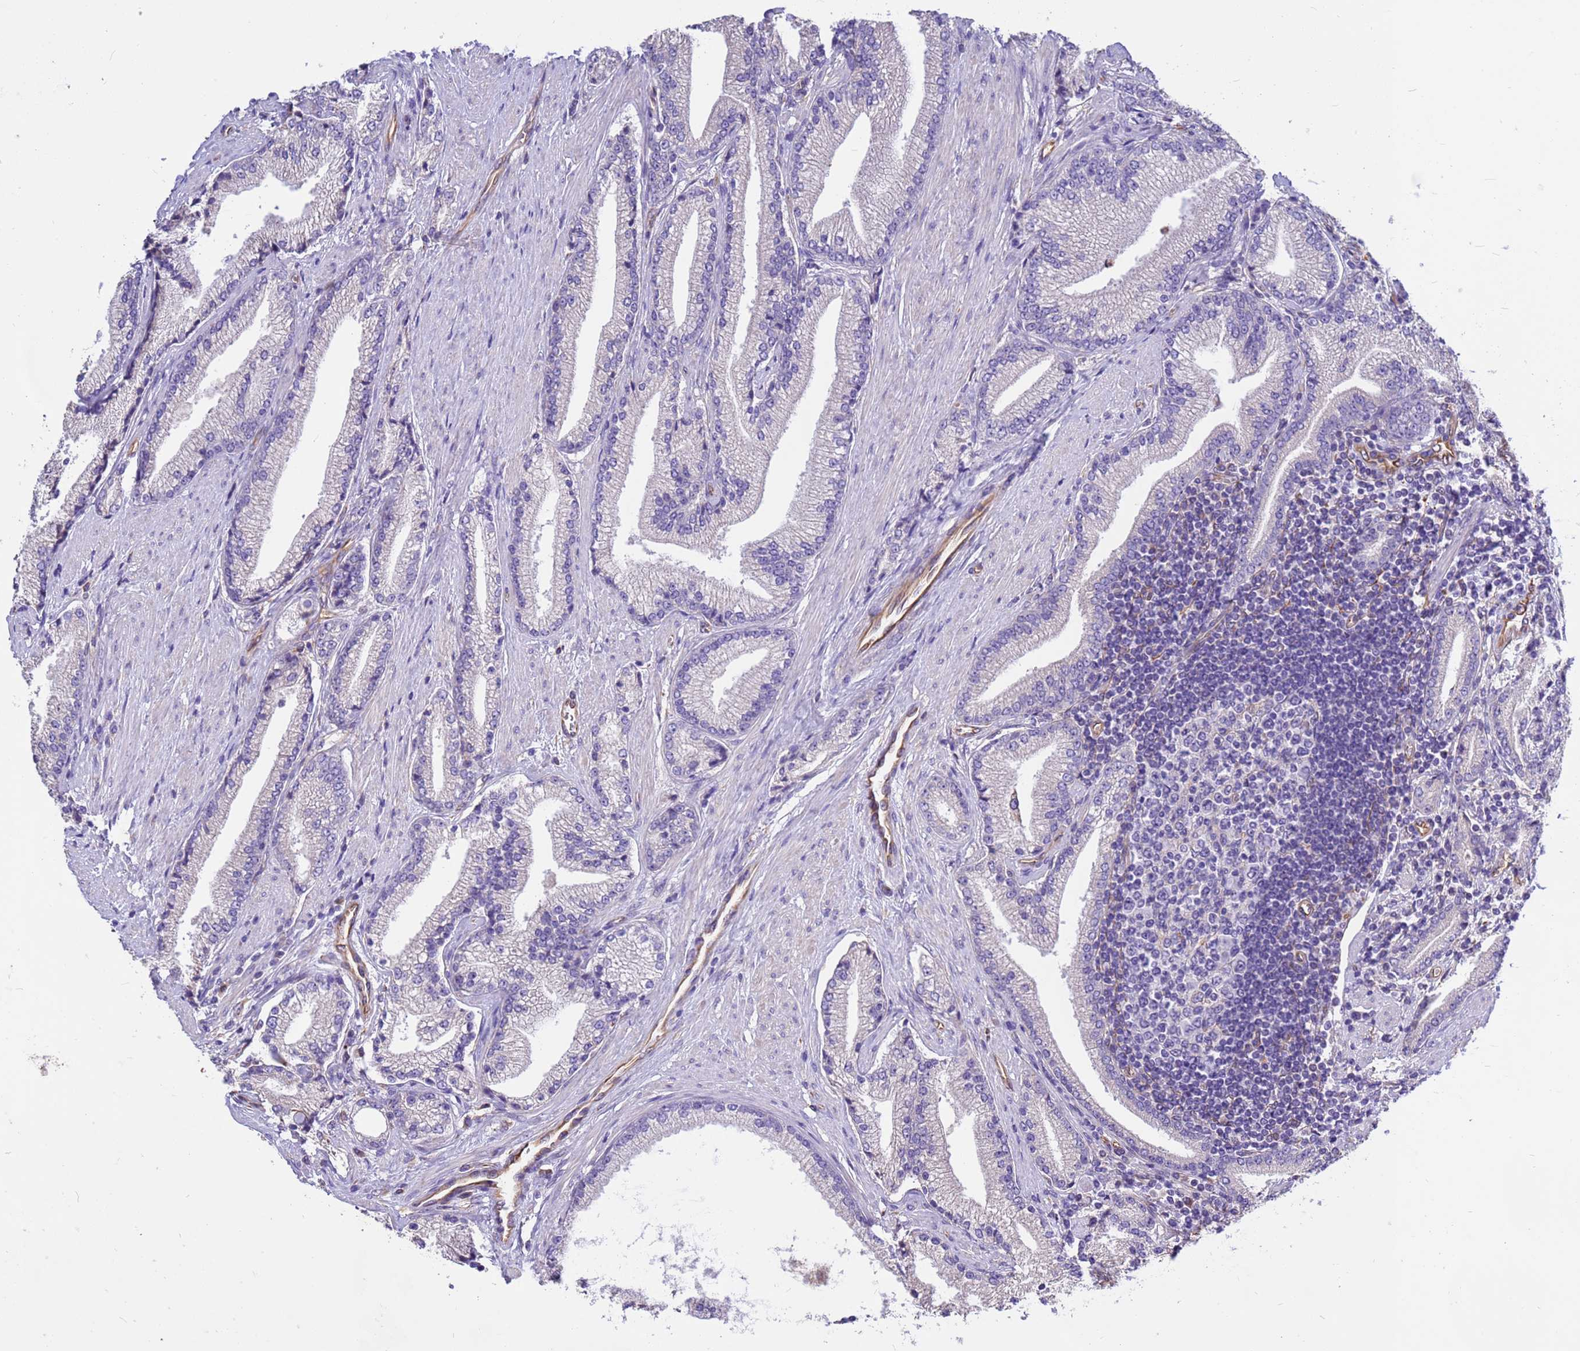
{"staining": {"intensity": "negative", "quantity": "none", "location": "none"}, "tissue": "prostate cancer", "cell_type": "Tumor cells", "image_type": "cancer", "snomed": [{"axis": "morphology", "description": "Adenocarcinoma, High grade"}, {"axis": "topography", "description": "Prostate"}], "caption": "The image demonstrates no staining of tumor cells in prostate cancer. (Stains: DAB immunohistochemistry with hematoxylin counter stain, Microscopy: brightfield microscopy at high magnification).", "gene": "TCEAL3", "patient": {"sex": "male", "age": 67}}